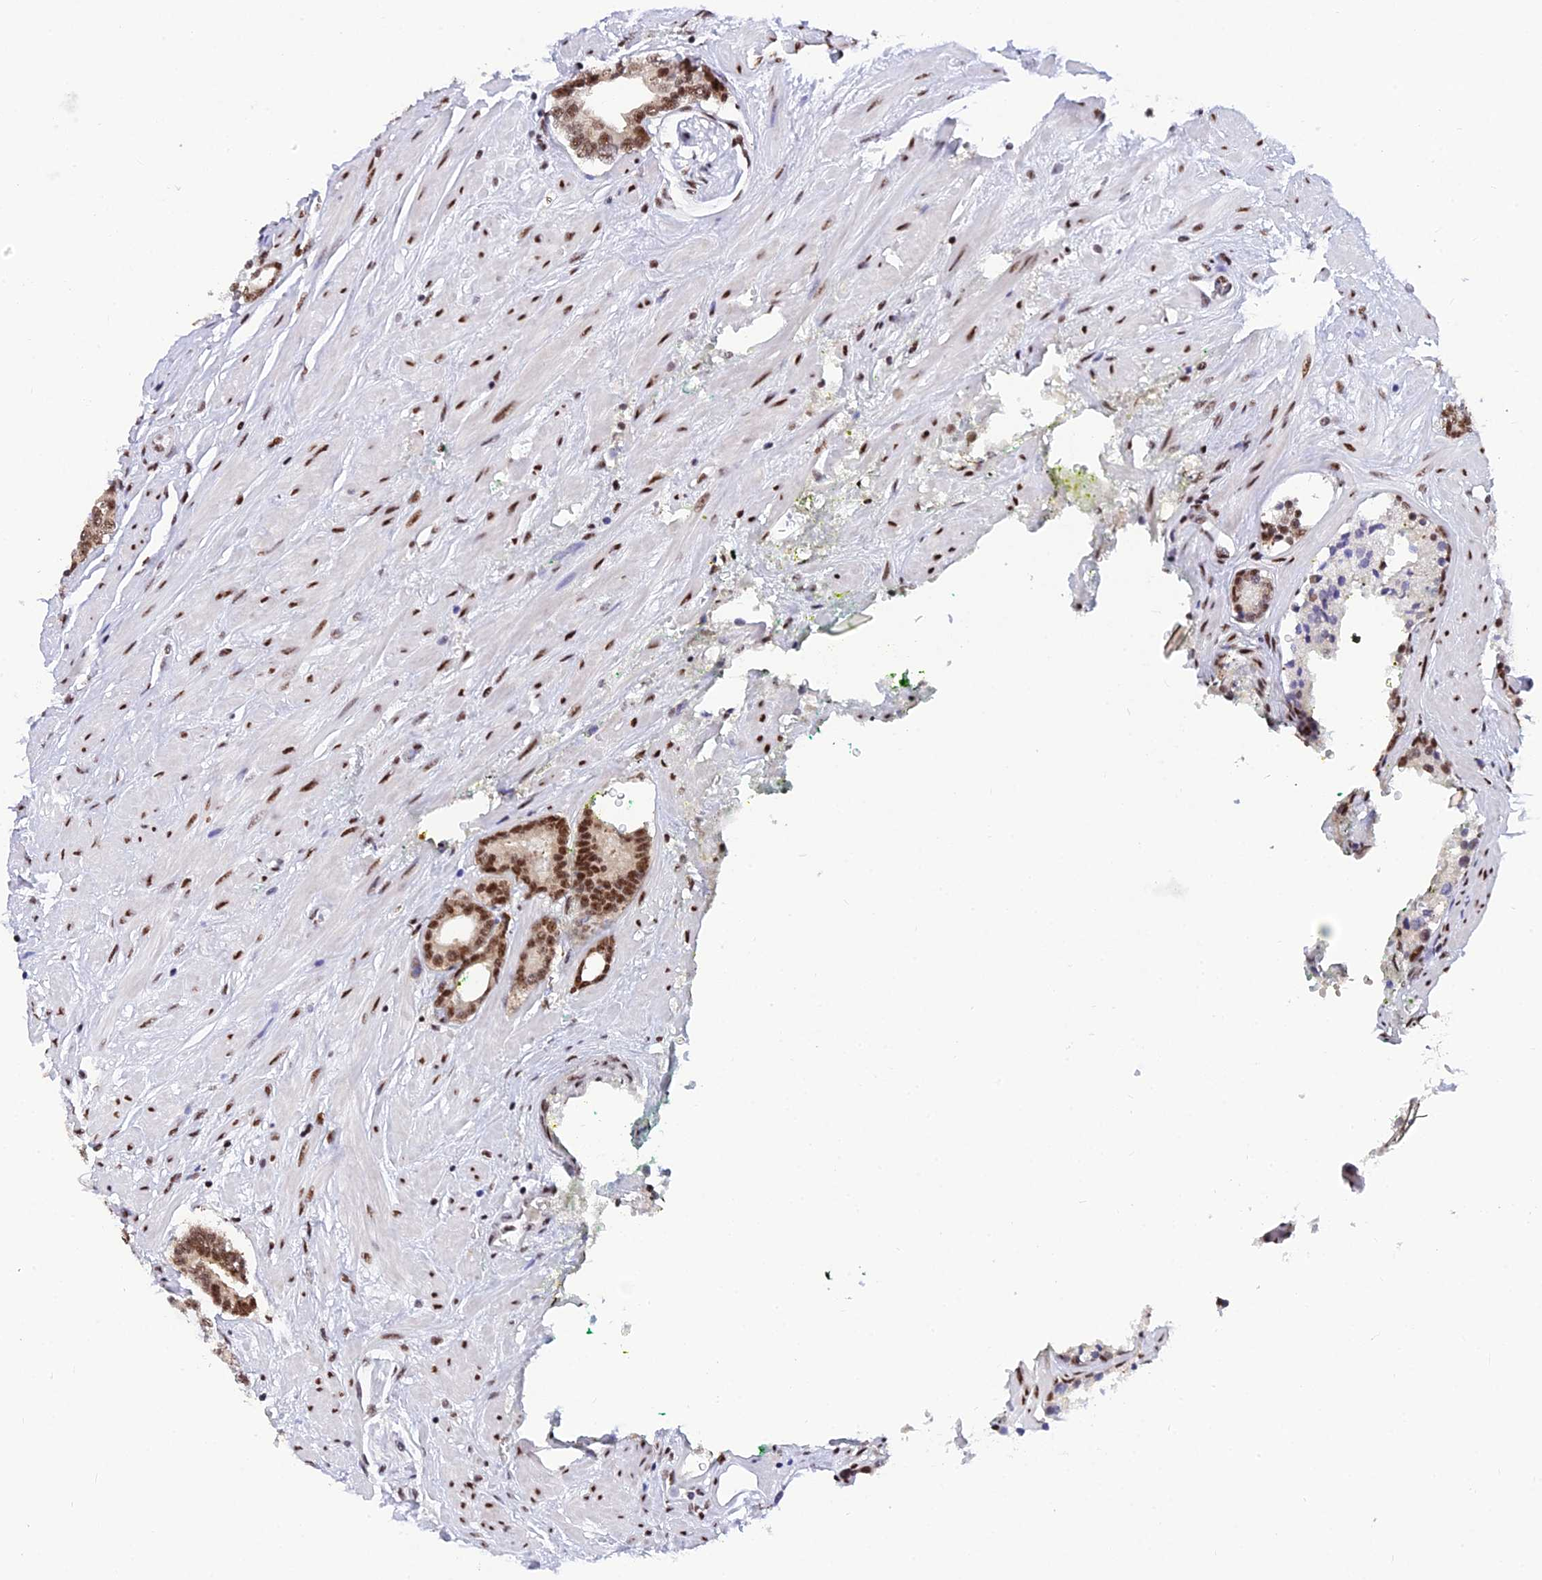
{"staining": {"intensity": "moderate", "quantity": ">75%", "location": "nuclear"}, "tissue": "prostate cancer", "cell_type": "Tumor cells", "image_type": "cancer", "snomed": [{"axis": "morphology", "description": "Adenocarcinoma, High grade"}, {"axis": "topography", "description": "Prostate"}], "caption": "Human adenocarcinoma (high-grade) (prostate) stained with a brown dye demonstrates moderate nuclear positive positivity in approximately >75% of tumor cells.", "gene": "USP22", "patient": {"sex": "male", "age": 58}}